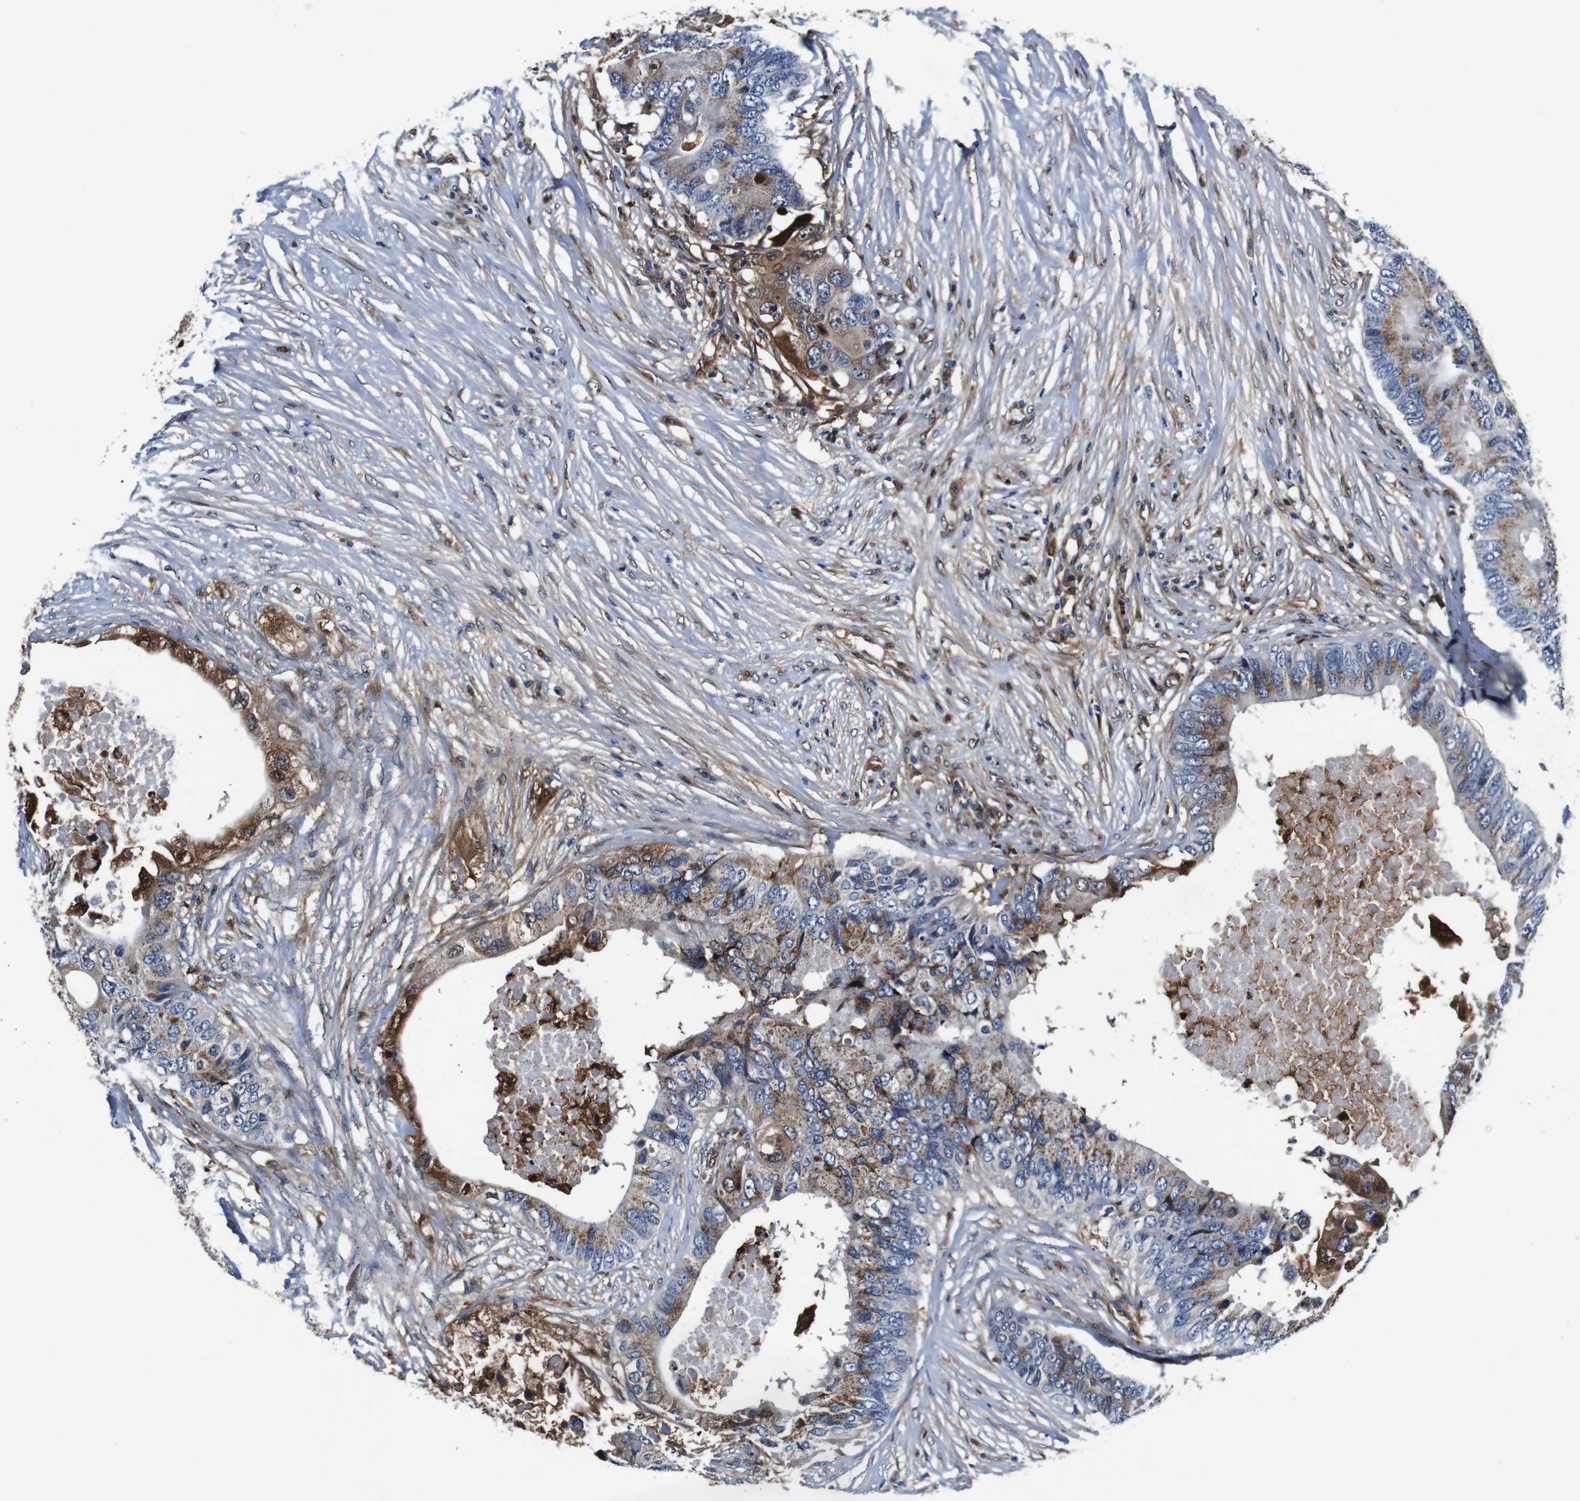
{"staining": {"intensity": "moderate", "quantity": ">75%", "location": "cytoplasmic/membranous"}, "tissue": "colorectal cancer", "cell_type": "Tumor cells", "image_type": "cancer", "snomed": [{"axis": "morphology", "description": "Adenocarcinoma, NOS"}, {"axis": "topography", "description": "Colon"}], "caption": "High-magnification brightfield microscopy of colorectal adenocarcinoma stained with DAB (3,3'-diaminobenzidine) (brown) and counterstained with hematoxylin (blue). tumor cells exhibit moderate cytoplasmic/membranous expression is appreciated in about>75% of cells.", "gene": "ANXA1", "patient": {"sex": "male", "age": 71}}